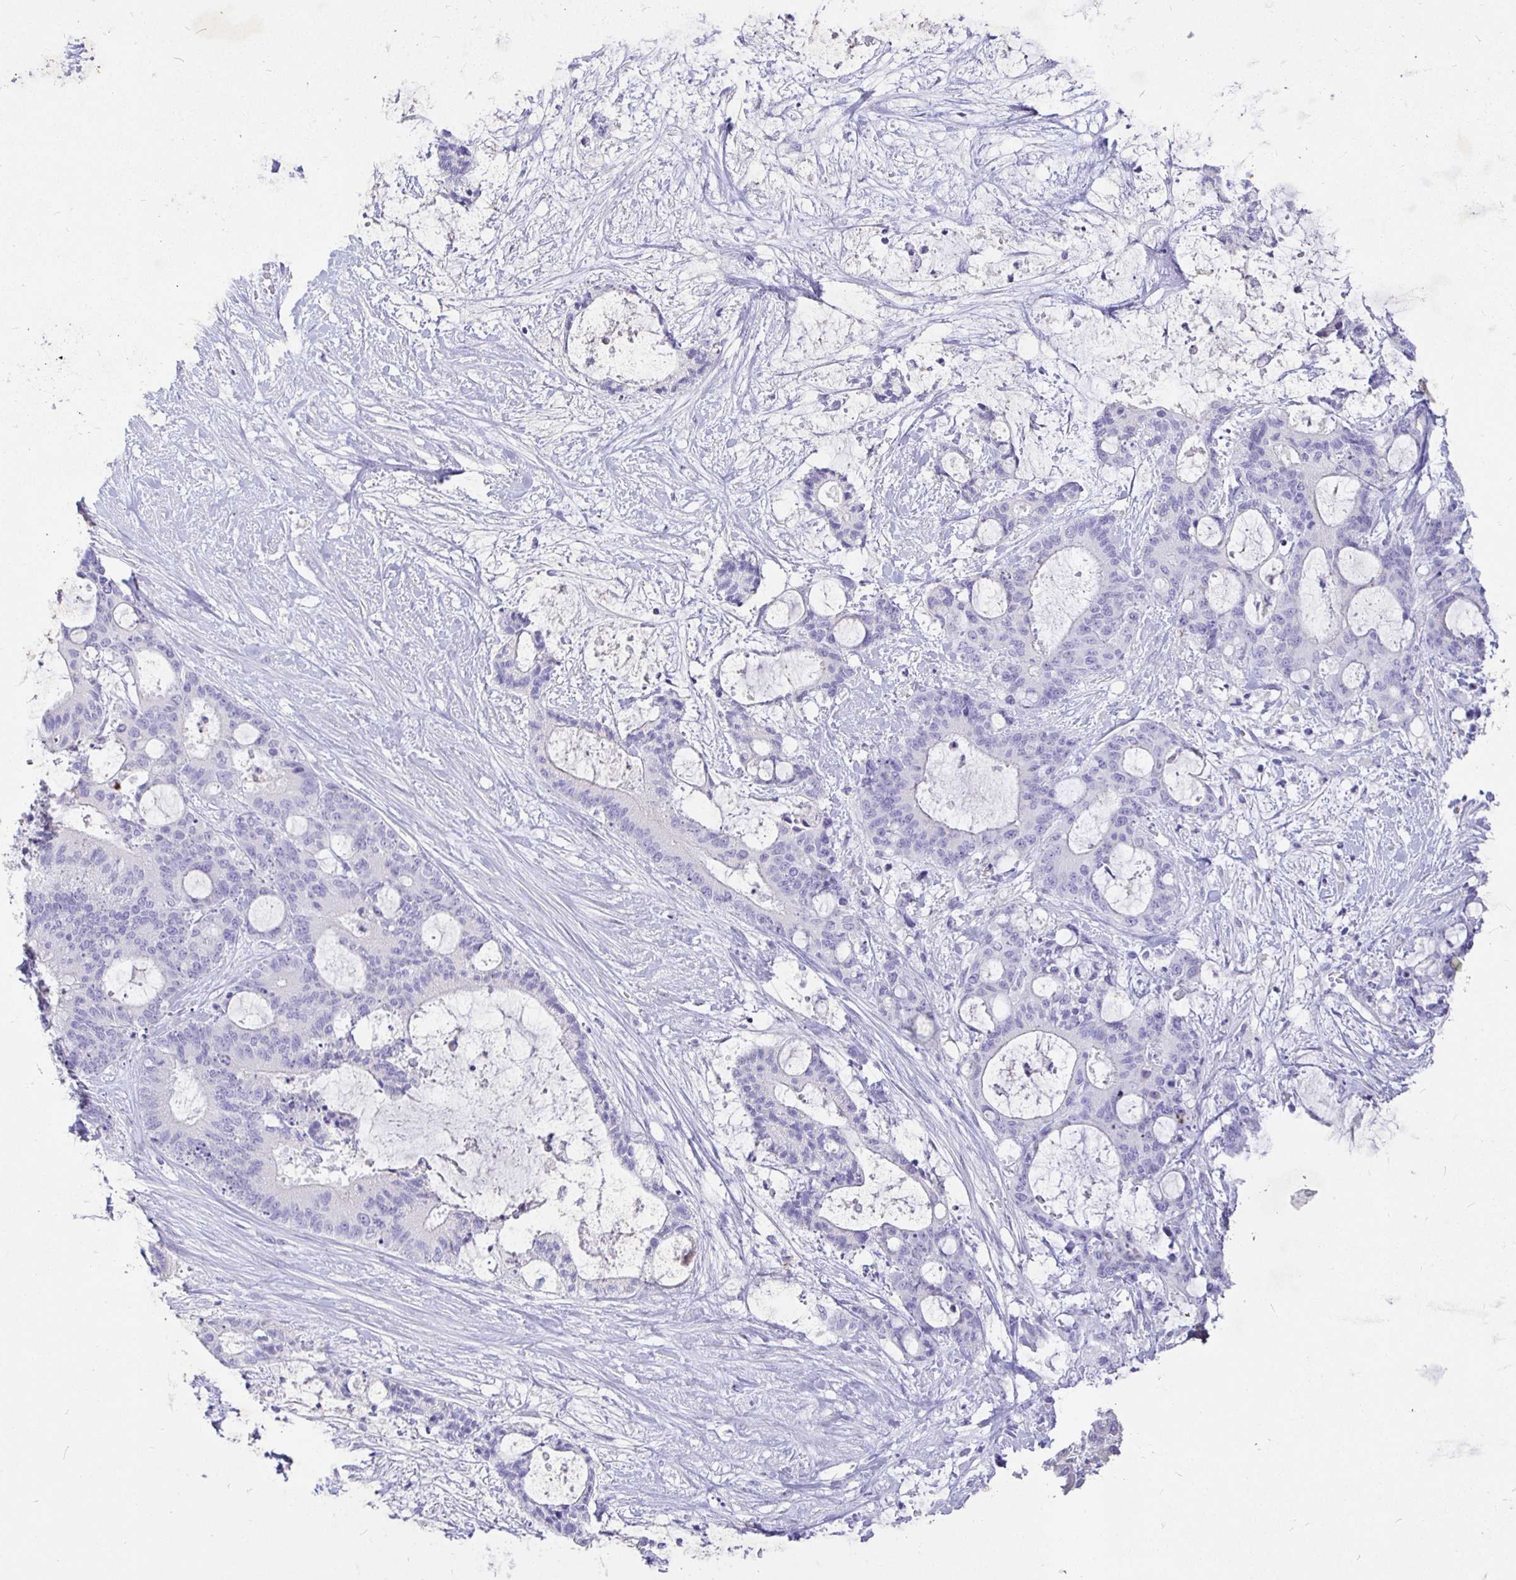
{"staining": {"intensity": "negative", "quantity": "none", "location": "none"}, "tissue": "liver cancer", "cell_type": "Tumor cells", "image_type": "cancer", "snomed": [{"axis": "morphology", "description": "Normal tissue, NOS"}, {"axis": "morphology", "description": "Cholangiocarcinoma"}, {"axis": "topography", "description": "Liver"}, {"axis": "topography", "description": "Peripheral nerve tissue"}], "caption": "Tumor cells are negative for protein expression in human liver cancer (cholangiocarcinoma).", "gene": "TPTE", "patient": {"sex": "female", "age": 73}}